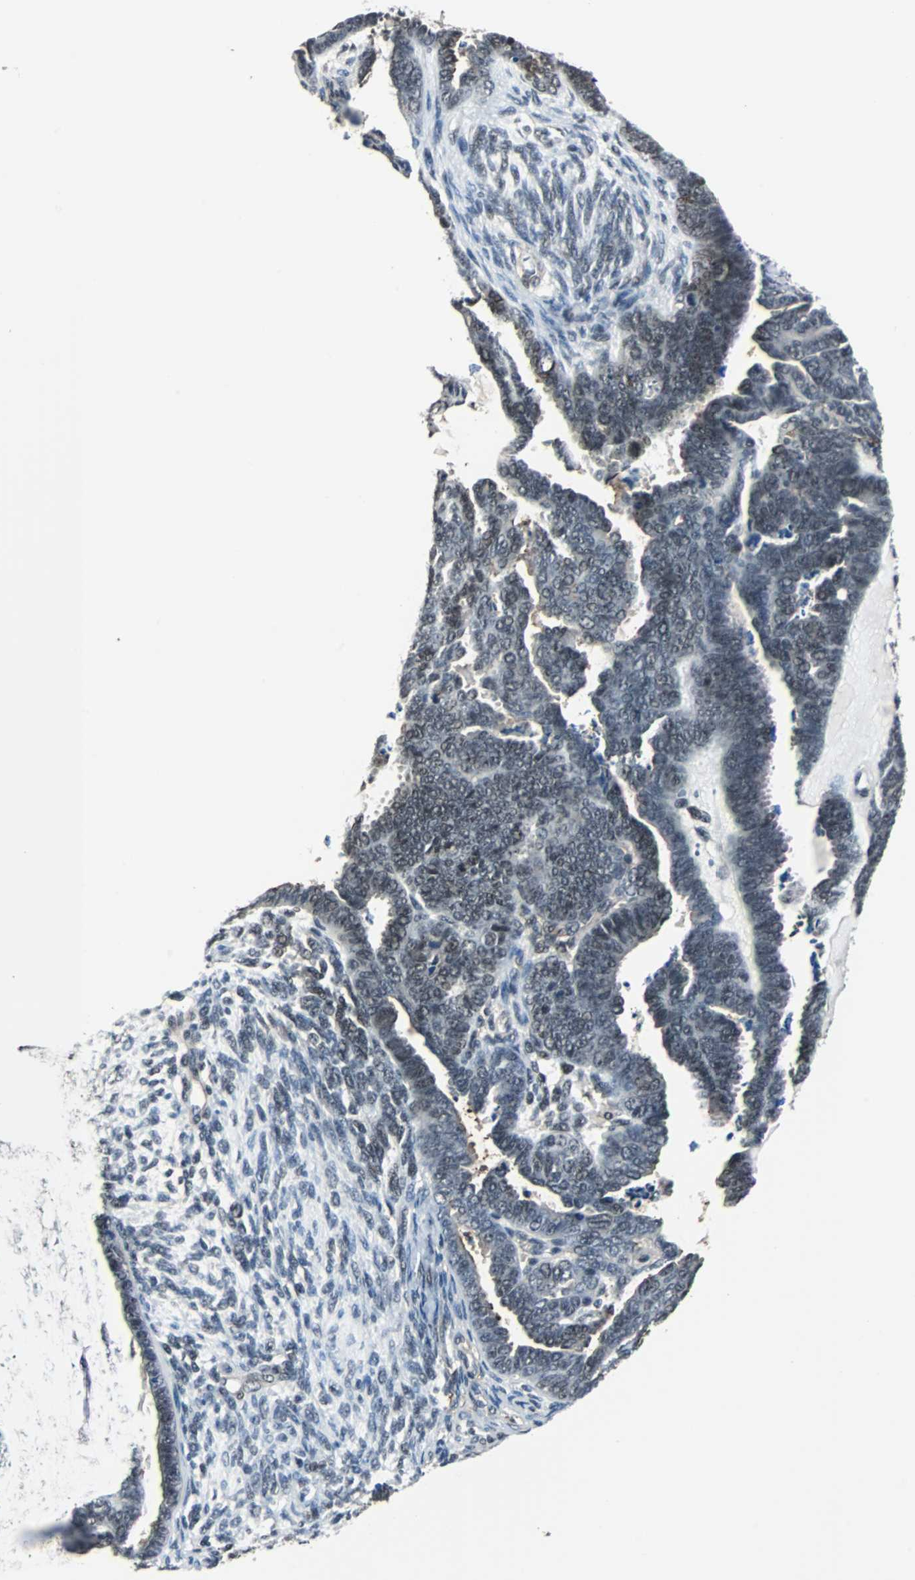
{"staining": {"intensity": "negative", "quantity": "none", "location": "none"}, "tissue": "endometrial cancer", "cell_type": "Tumor cells", "image_type": "cancer", "snomed": [{"axis": "morphology", "description": "Neoplasm, malignant, NOS"}, {"axis": "topography", "description": "Endometrium"}], "caption": "A micrograph of human endometrial cancer is negative for staining in tumor cells. Brightfield microscopy of immunohistochemistry stained with DAB (3,3'-diaminobenzidine) (brown) and hematoxylin (blue), captured at high magnification.", "gene": "MKX", "patient": {"sex": "female", "age": 74}}